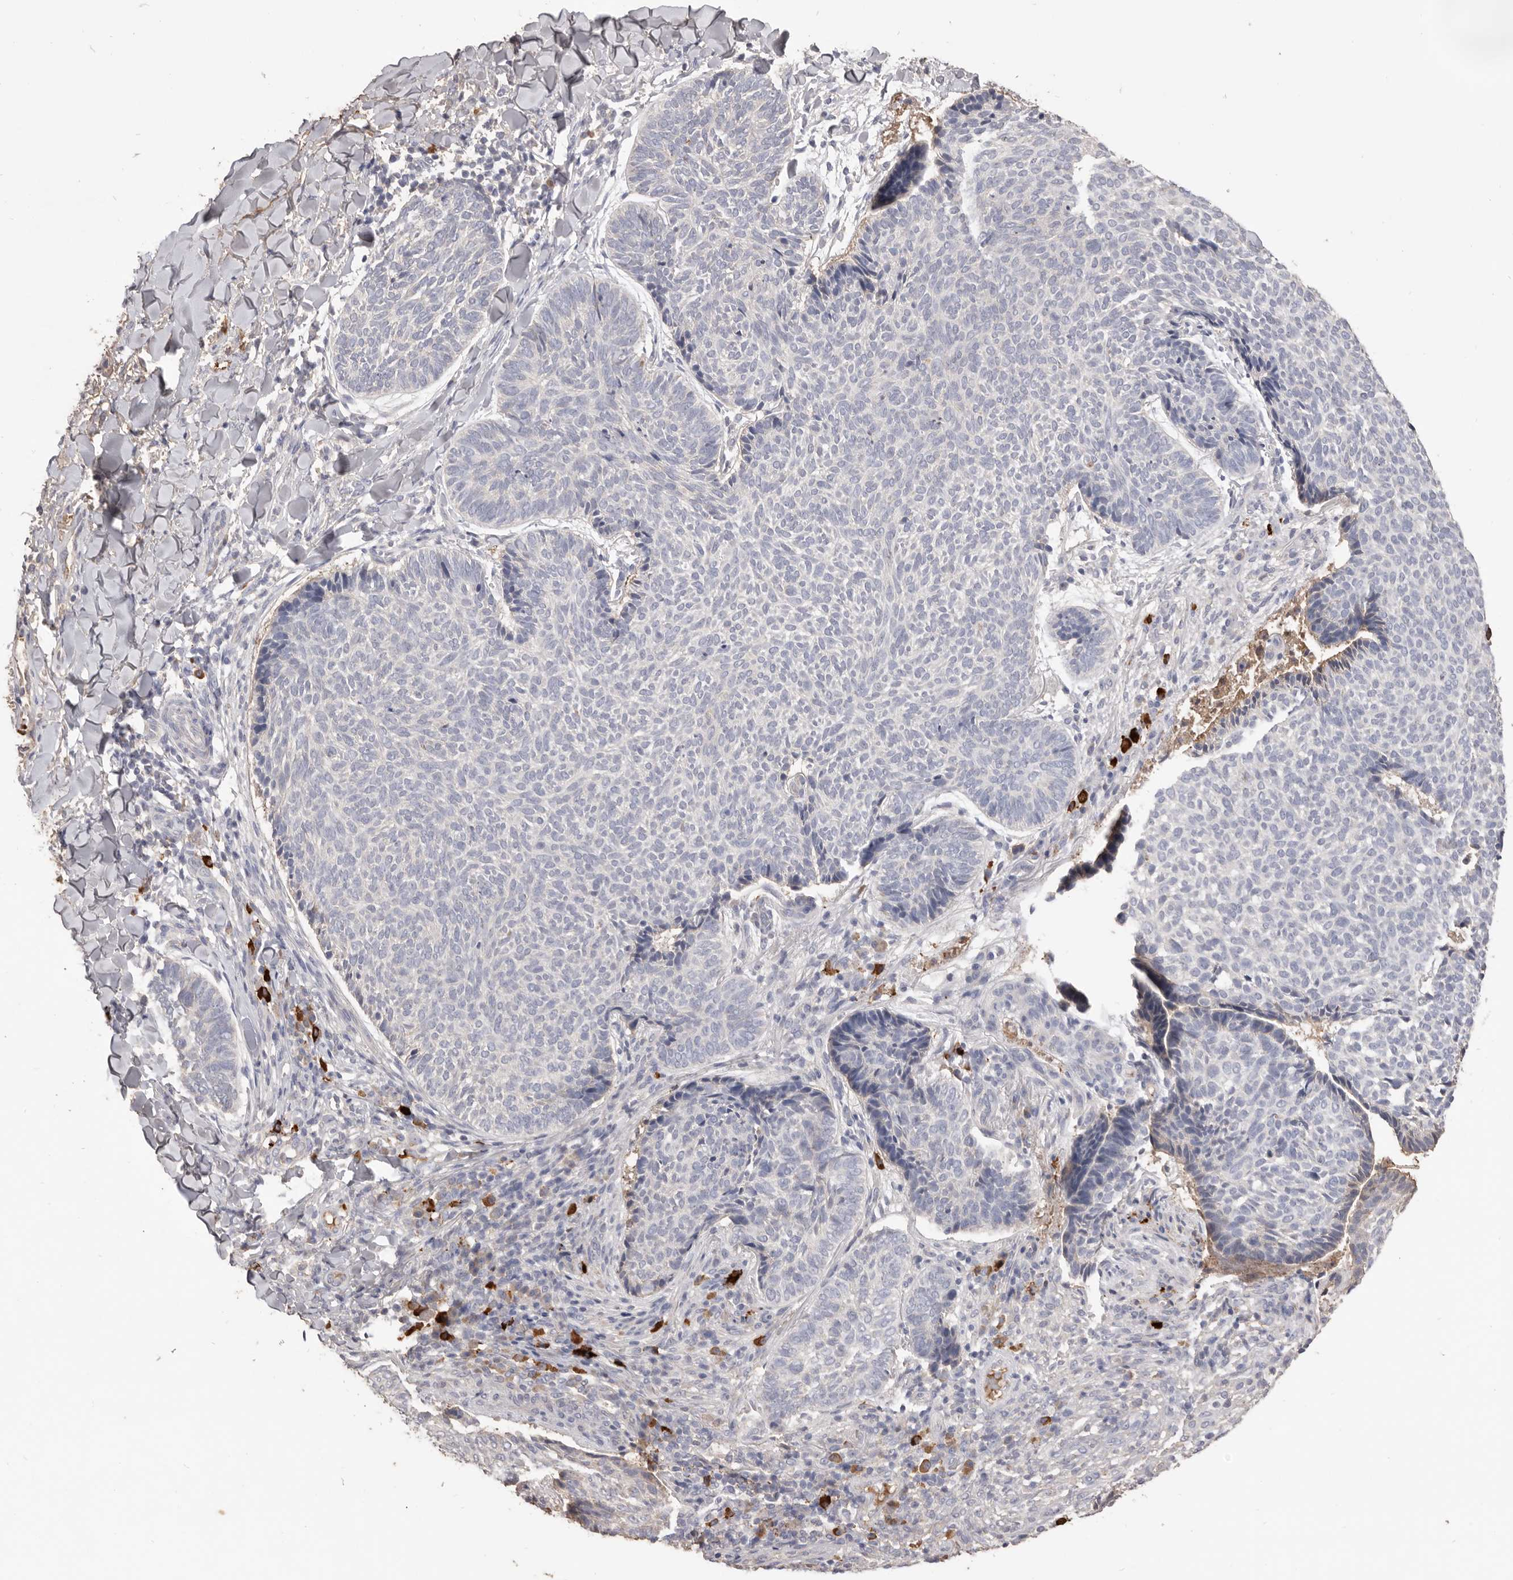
{"staining": {"intensity": "negative", "quantity": "none", "location": "none"}, "tissue": "skin cancer", "cell_type": "Tumor cells", "image_type": "cancer", "snomed": [{"axis": "morphology", "description": "Normal tissue, NOS"}, {"axis": "morphology", "description": "Basal cell carcinoma"}, {"axis": "topography", "description": "Skin"}], "caption": "Tumor cells show no significant protein staining in skin cancer (basal cell carcinoma). (DAB (3,3'-diaminobenzidine) immunohistochemistry (IHC) with hematoxylin counter stain).", "gene": "HCAR2", "patient": {"sex": "male", "age": 50}}